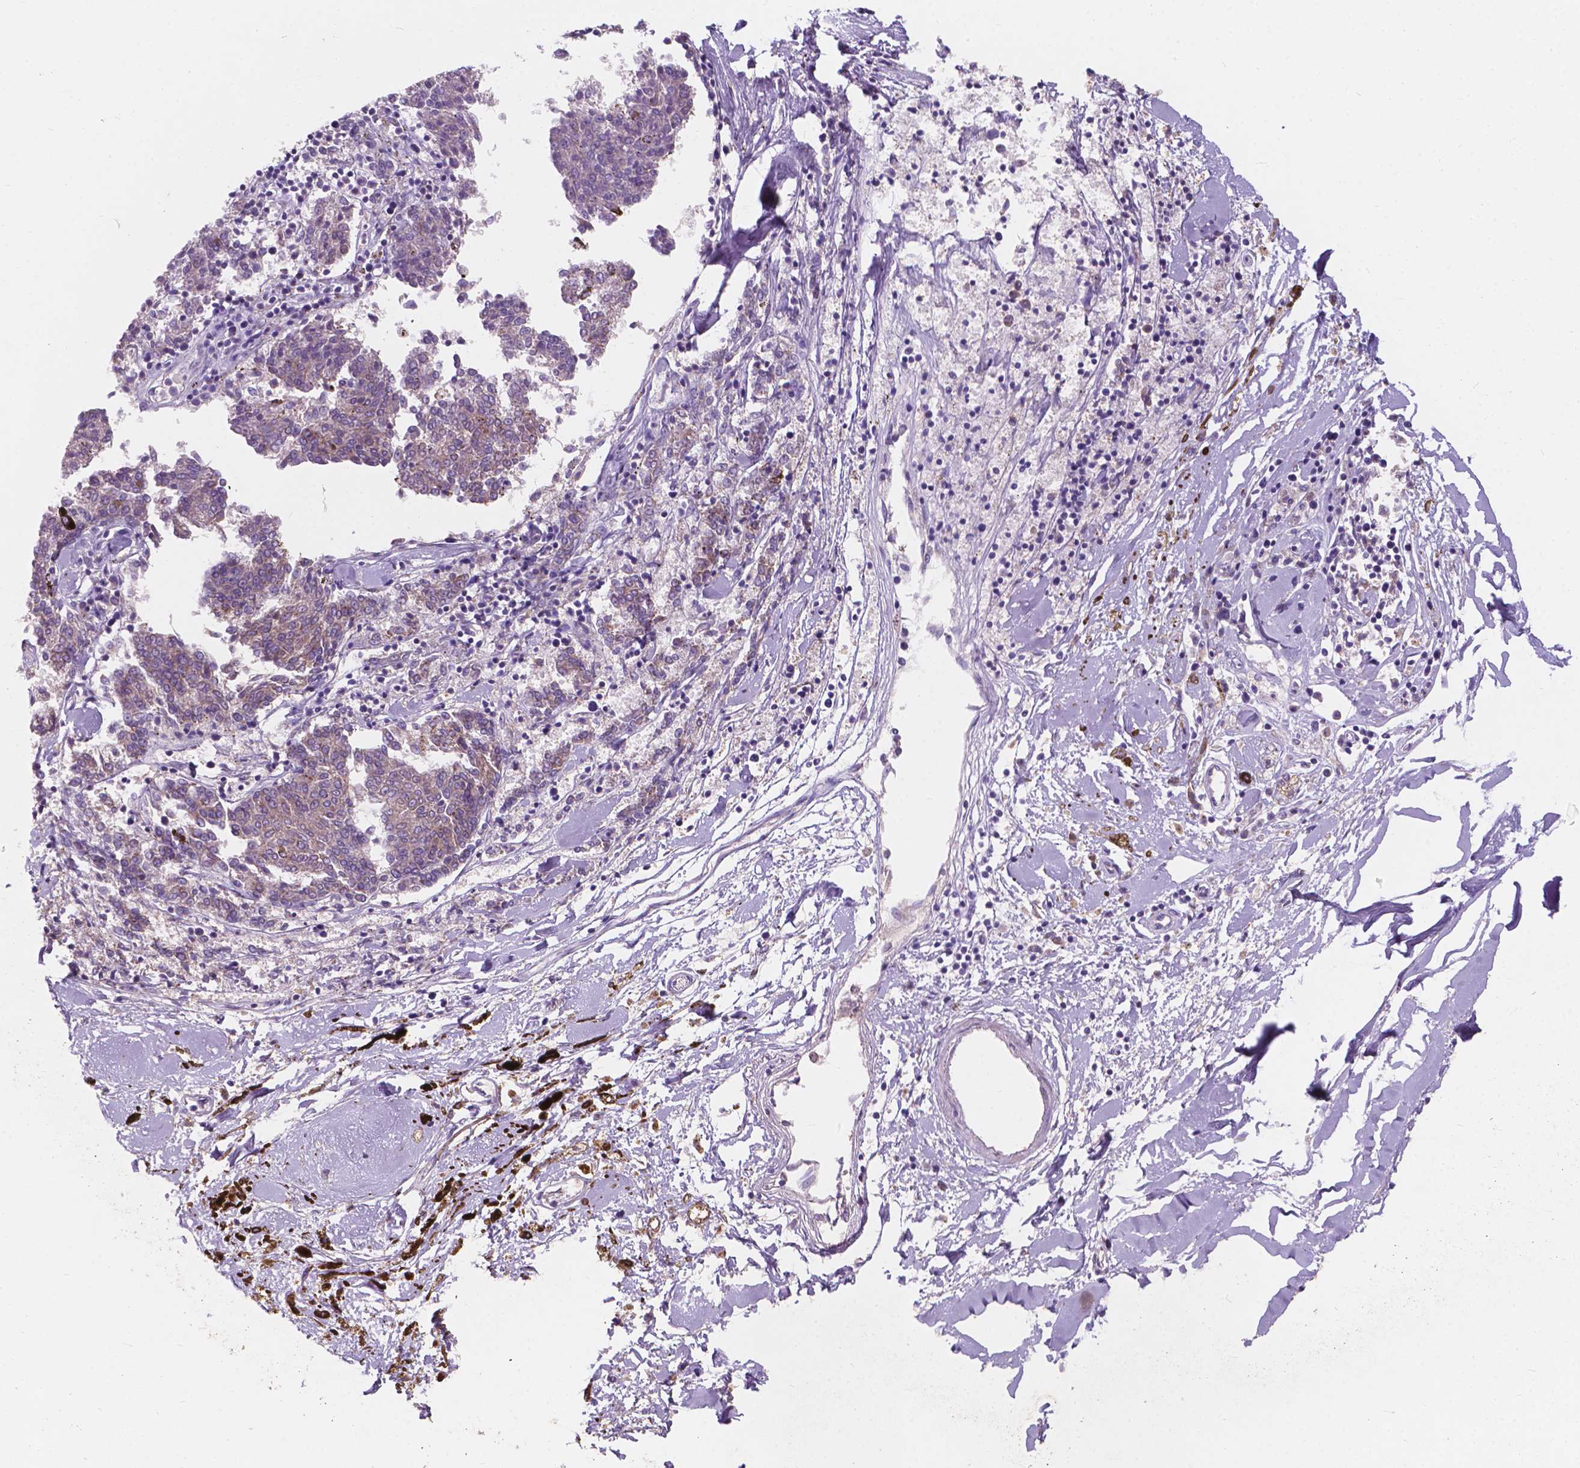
{"staining": {"intensity": "negative", "quantity": "none", "location": "none"}, "tissue": "melanoma", "cell_type": "Tumor cells", "image_type": "cancer", "snomed": [{"axis": "morphology", "description": "Malignant melanoma, NOS"}, {"axis": "topography", "description": "Skin"}], "caption": "DAB (3,3'-diaminobenzidine) immunohistochemical staining of human malignant melanoma reveals no significant staining in tumor cells.", "gene": "IREB2", "patient": {"sex": "female", "age": 72}}